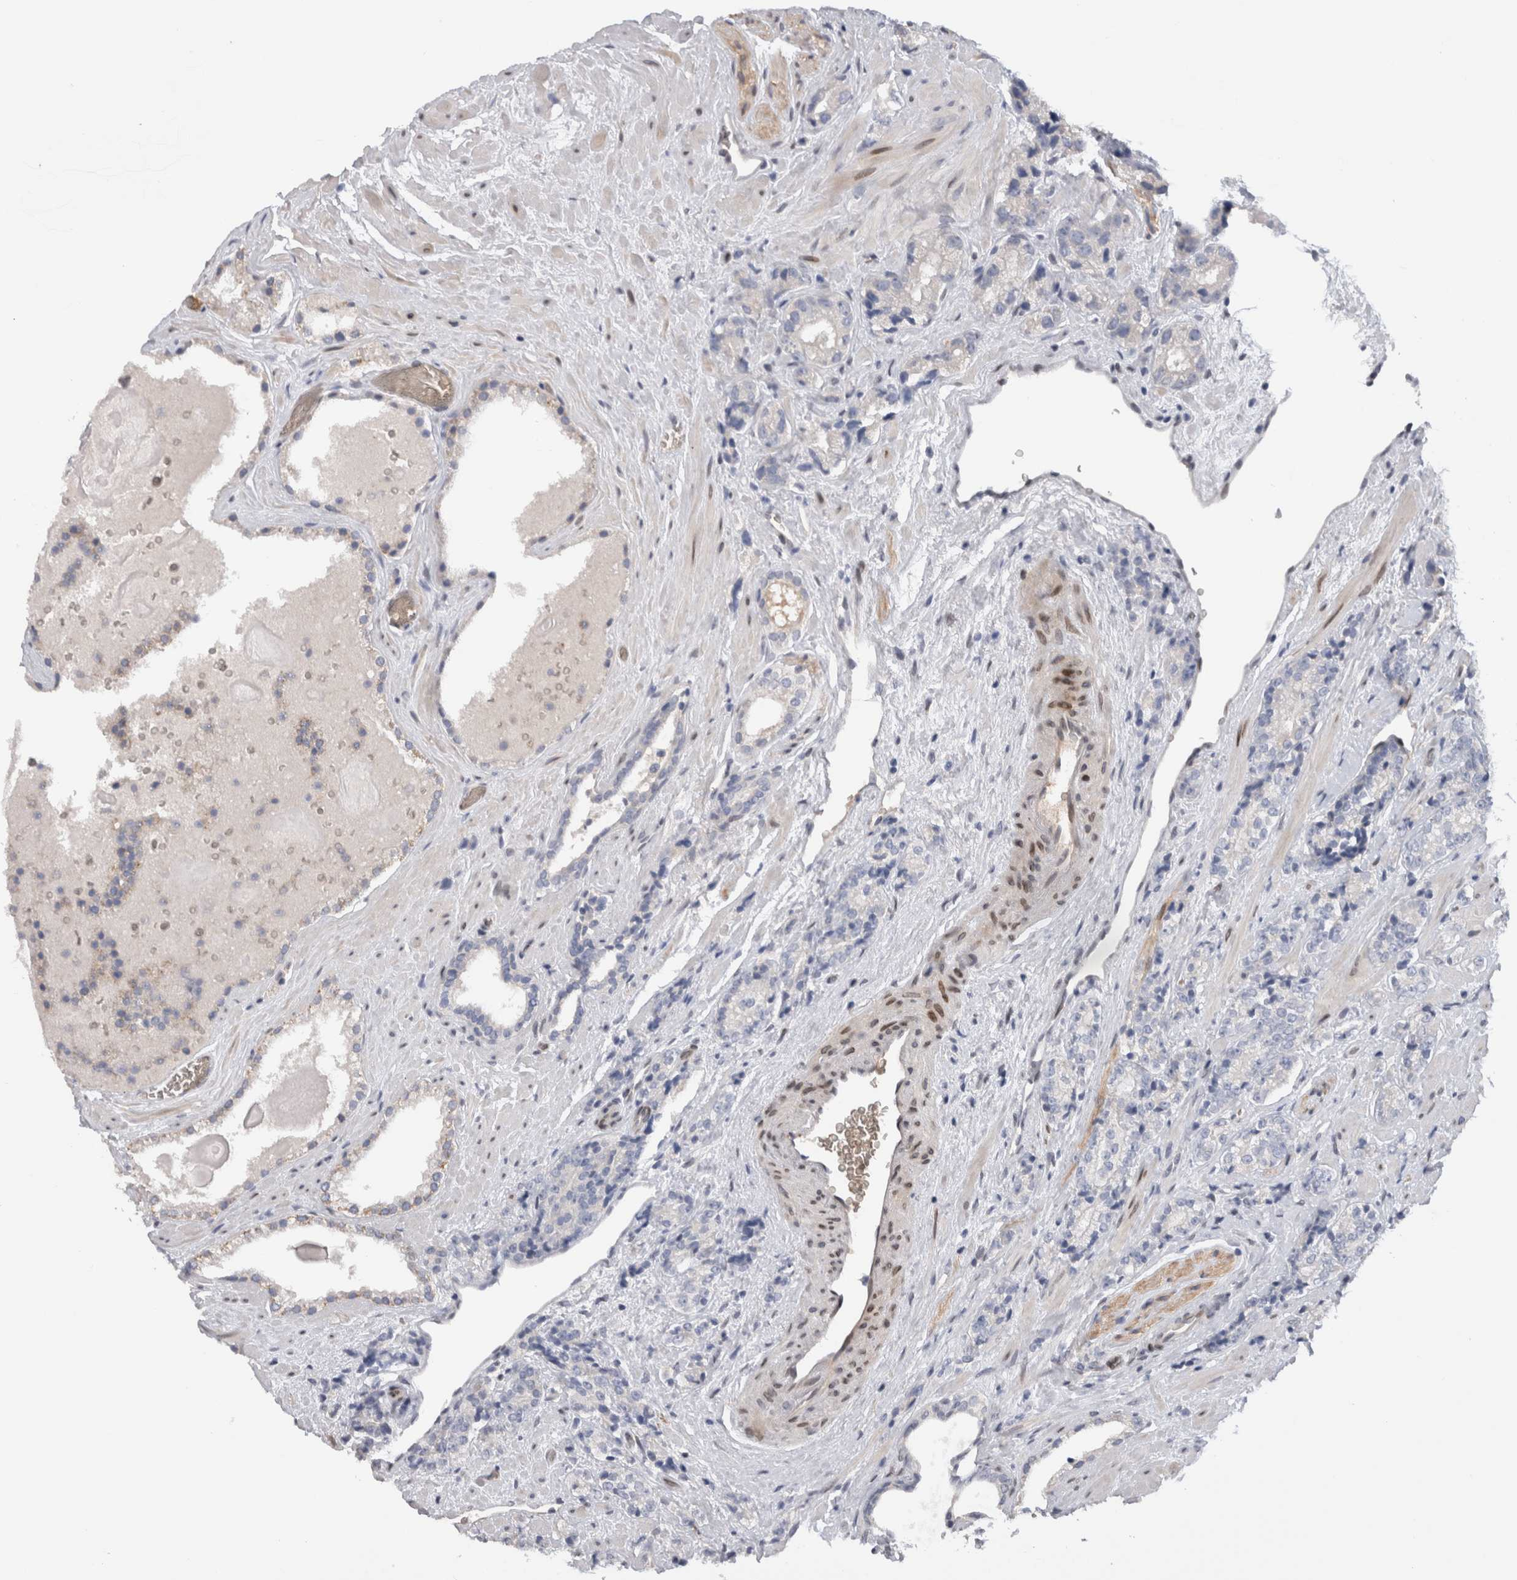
{"staining": {"intensity": "negative", "quantity": "none", "location": "none"}, "tissue": "prostate cancer", "cell_type": "Tumor cells", "image_type": "cancer", "snomed": [{"axis": "morphology", "description": "Adenocarcinoma, High grade"}, {"axis": "topography", "description": "Prostate"}], "caption": "Prostate high-grade adenocarcinoma was stained to show a protein in brown. There is no significant positivity in tumor cells.", "gene": "DMTN", "patient": {"sex": "male", "age": 71}}